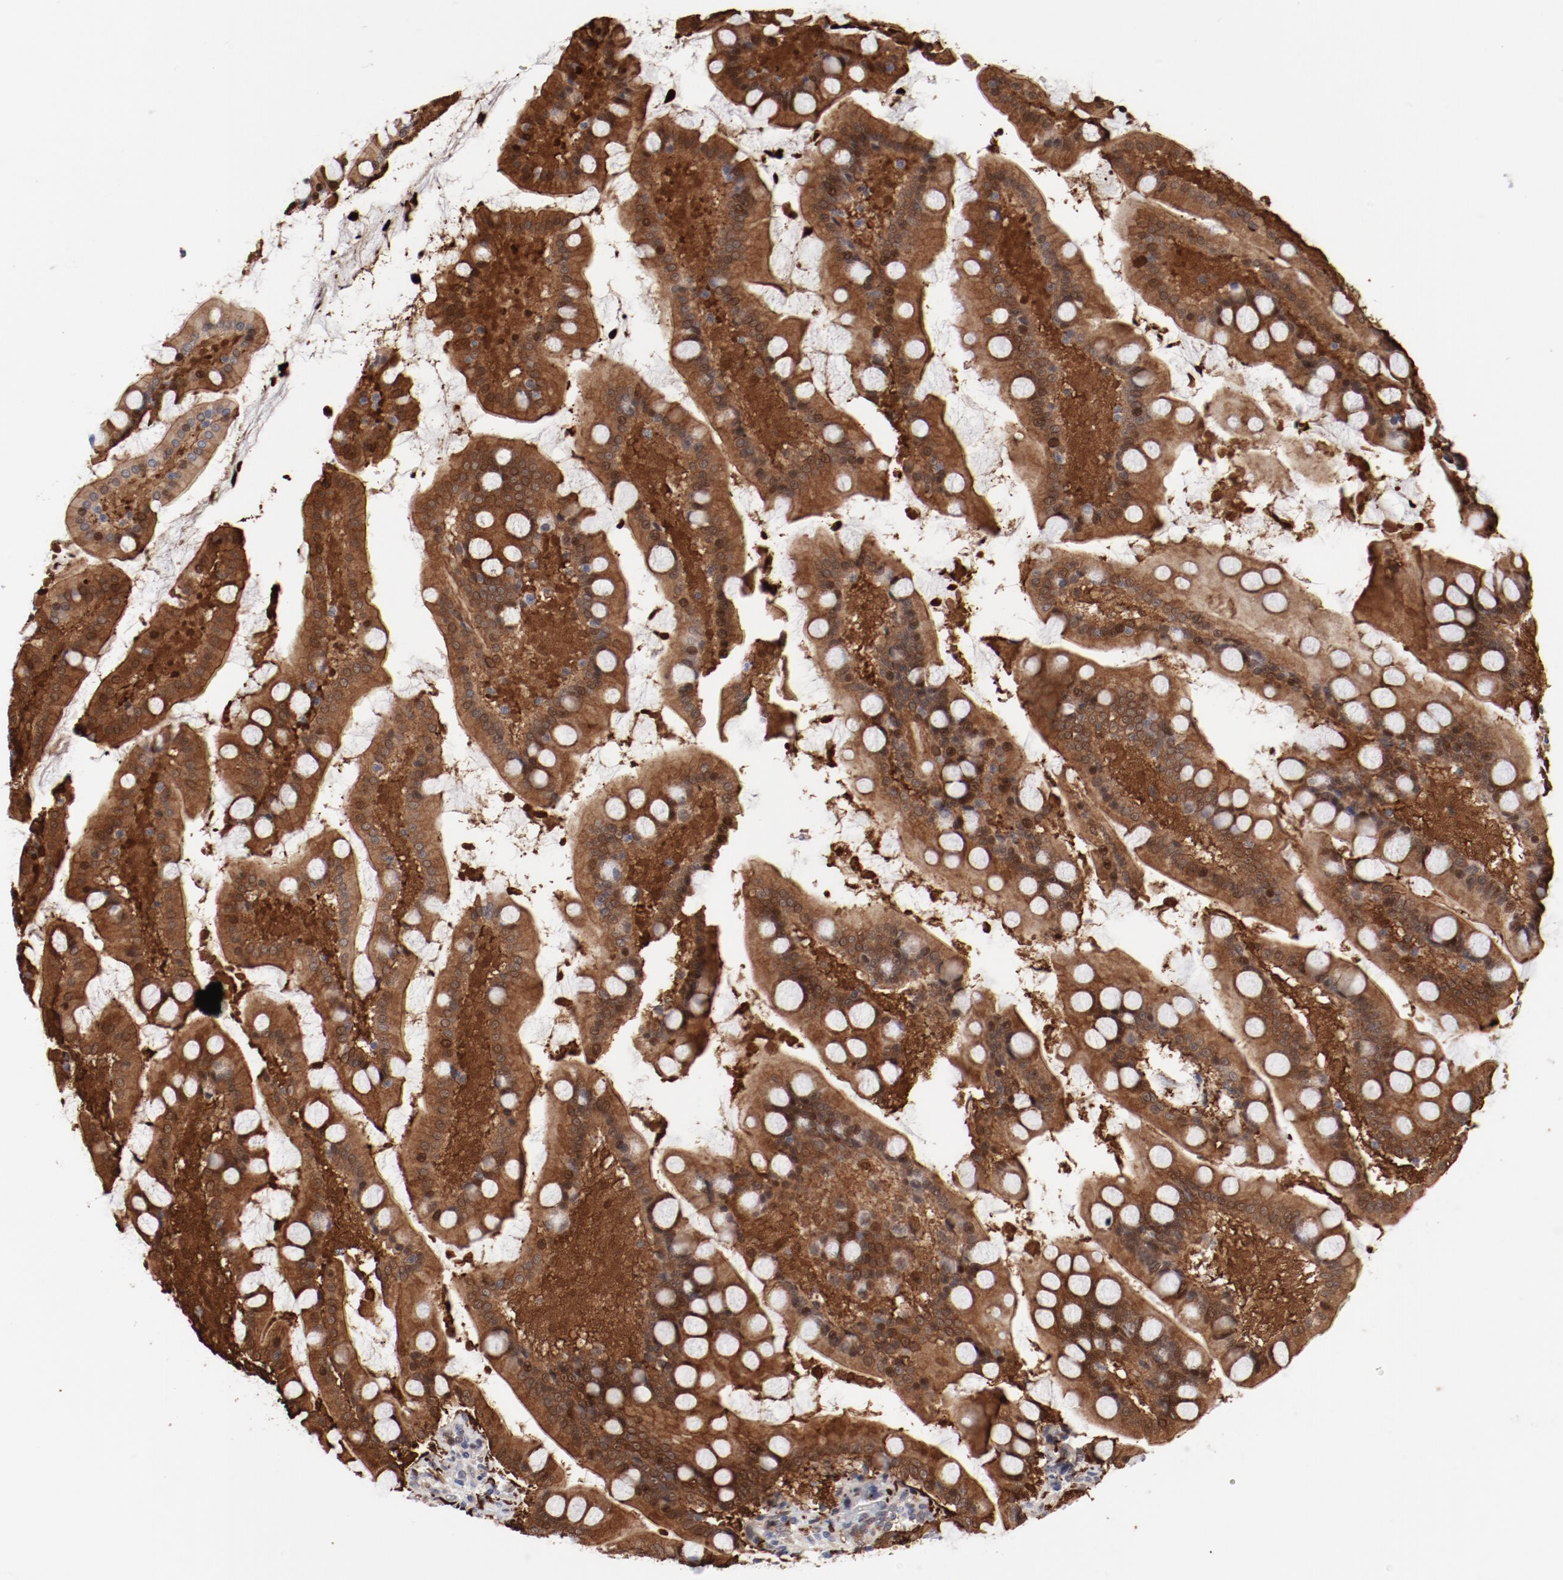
{"staining": {"intensity": "strong", "quantity": ">75%", "location": "cytoplasmic/membranous"}, "tissue": "small intestine", "cell_type": "Glandular cells", "image_type": "normal", "snomed": [{"axis": "morphology", "description": "Normal tissue, NOS"}, {"axis": "topography", "description": "Small intestine"}], "caption": "High-power microscopy captured an IHC micrograph of normal small intestine, revealing strong cytoplasmic/membranous staining in about >75% of glandular cells.", "gene": "FSCB", "patient": {"sex": "male", "age": 41}}